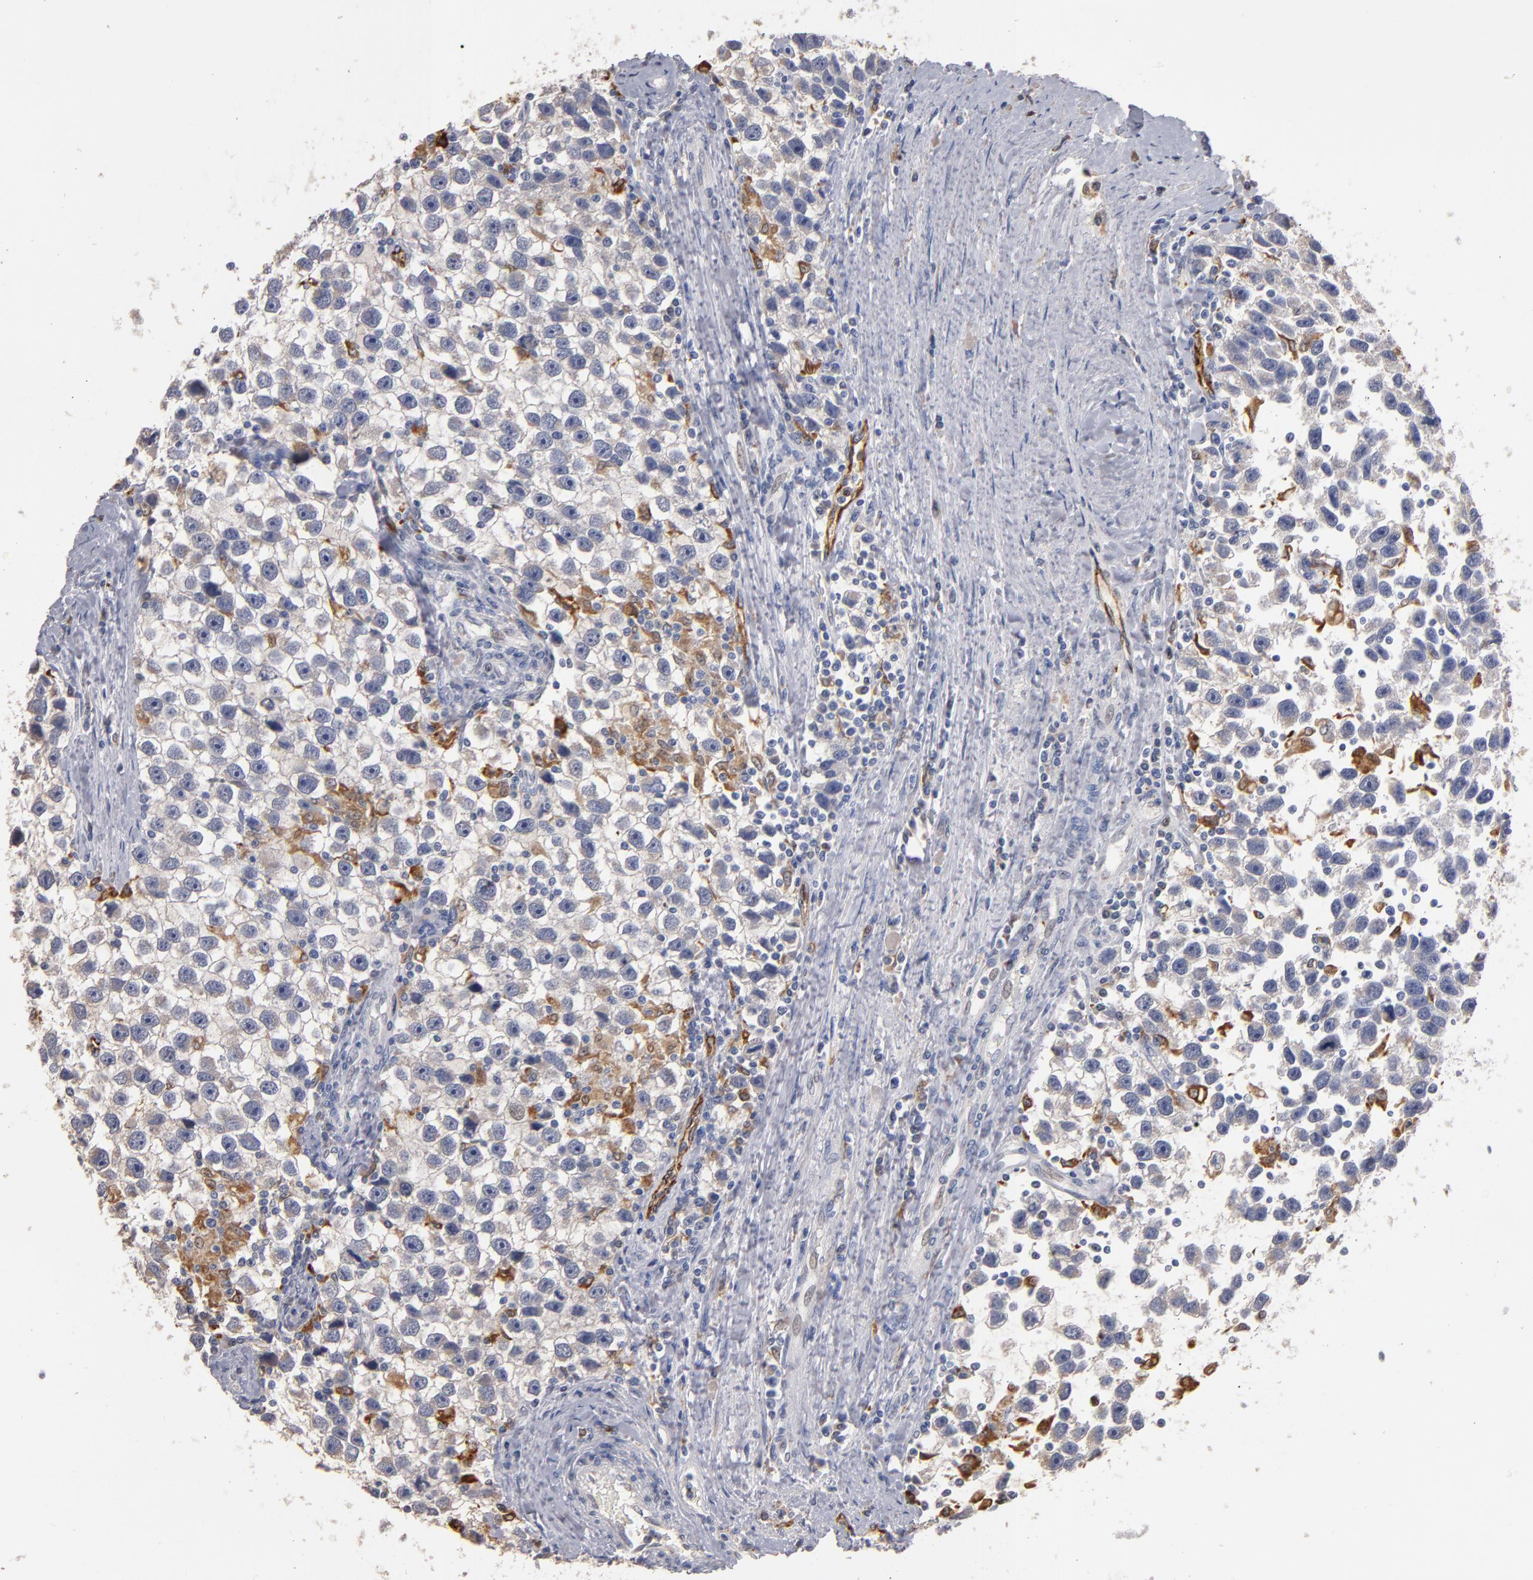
{"staining": {"intensity": "weak", "quantity": "<25%", "location": "cytoplasmic/membranous"}, "tissue": "testis cancer", "cell_type": "Tumor cells", "image_type": "cancer", "snomed": [{"axis": "morphology", "description": "Seminoma, NOS"}, {"axis": "topography", "description": "Testis"}], "caption": "DAB (3,3'-diaminobenzidine) immunohistochemical staining of testis cancer (seminoma) demonstrates no significant expression in tumor cells.", "gene": "SELP", "patient": {"sex": "male", "age": 43}}